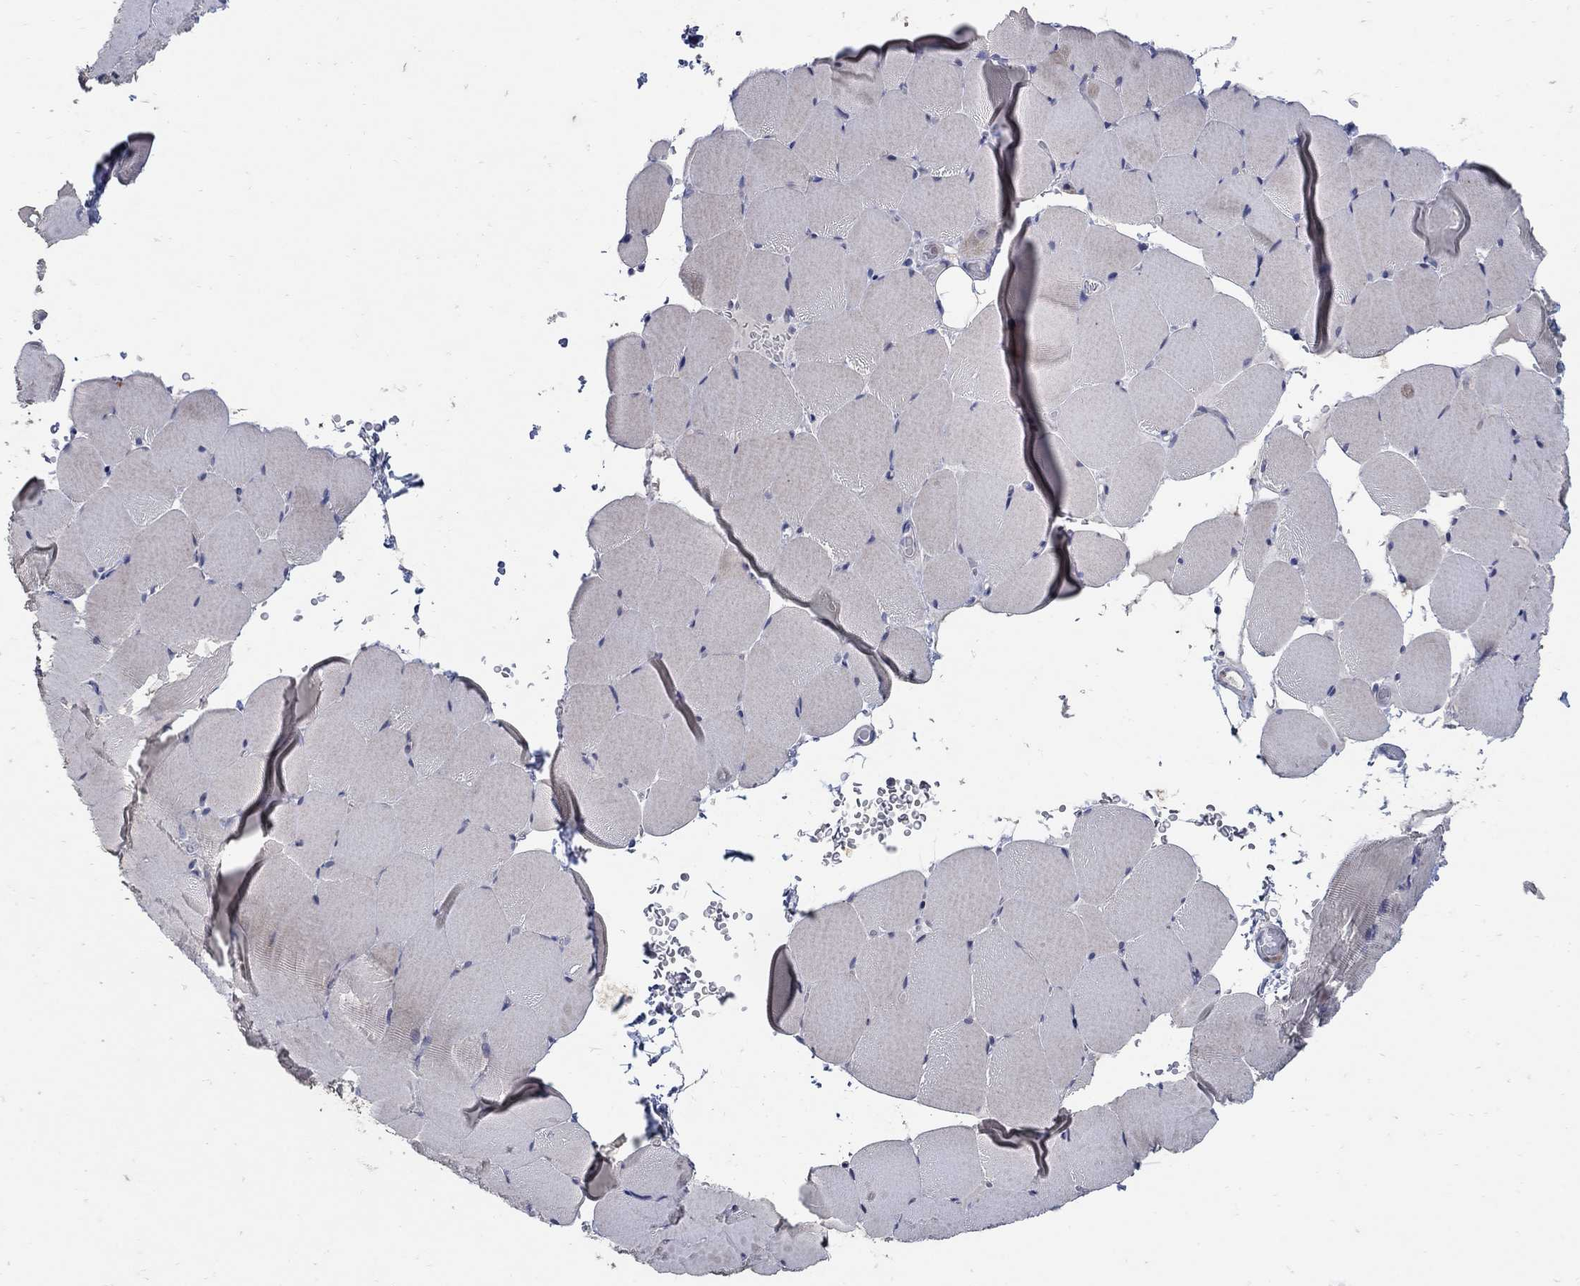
{"staining": {"intensity": "negative", "quantity": "none", "location": "none"}, "tissue": "skeletal muscle", "cell_type": "Myocytes", "image_type": "normal", "snomed": [{"axis": "morphology", "description": "Normal tissue, NOS"}, {"axis": "topography", "description": "Skeletal muscle"}], "caption": "There is no significant positivity in myocytes of skeletal muscle. Nuclei are stained in blue.", "gene": "HMX2", "patient": {"sex": "female", "age": 37}}